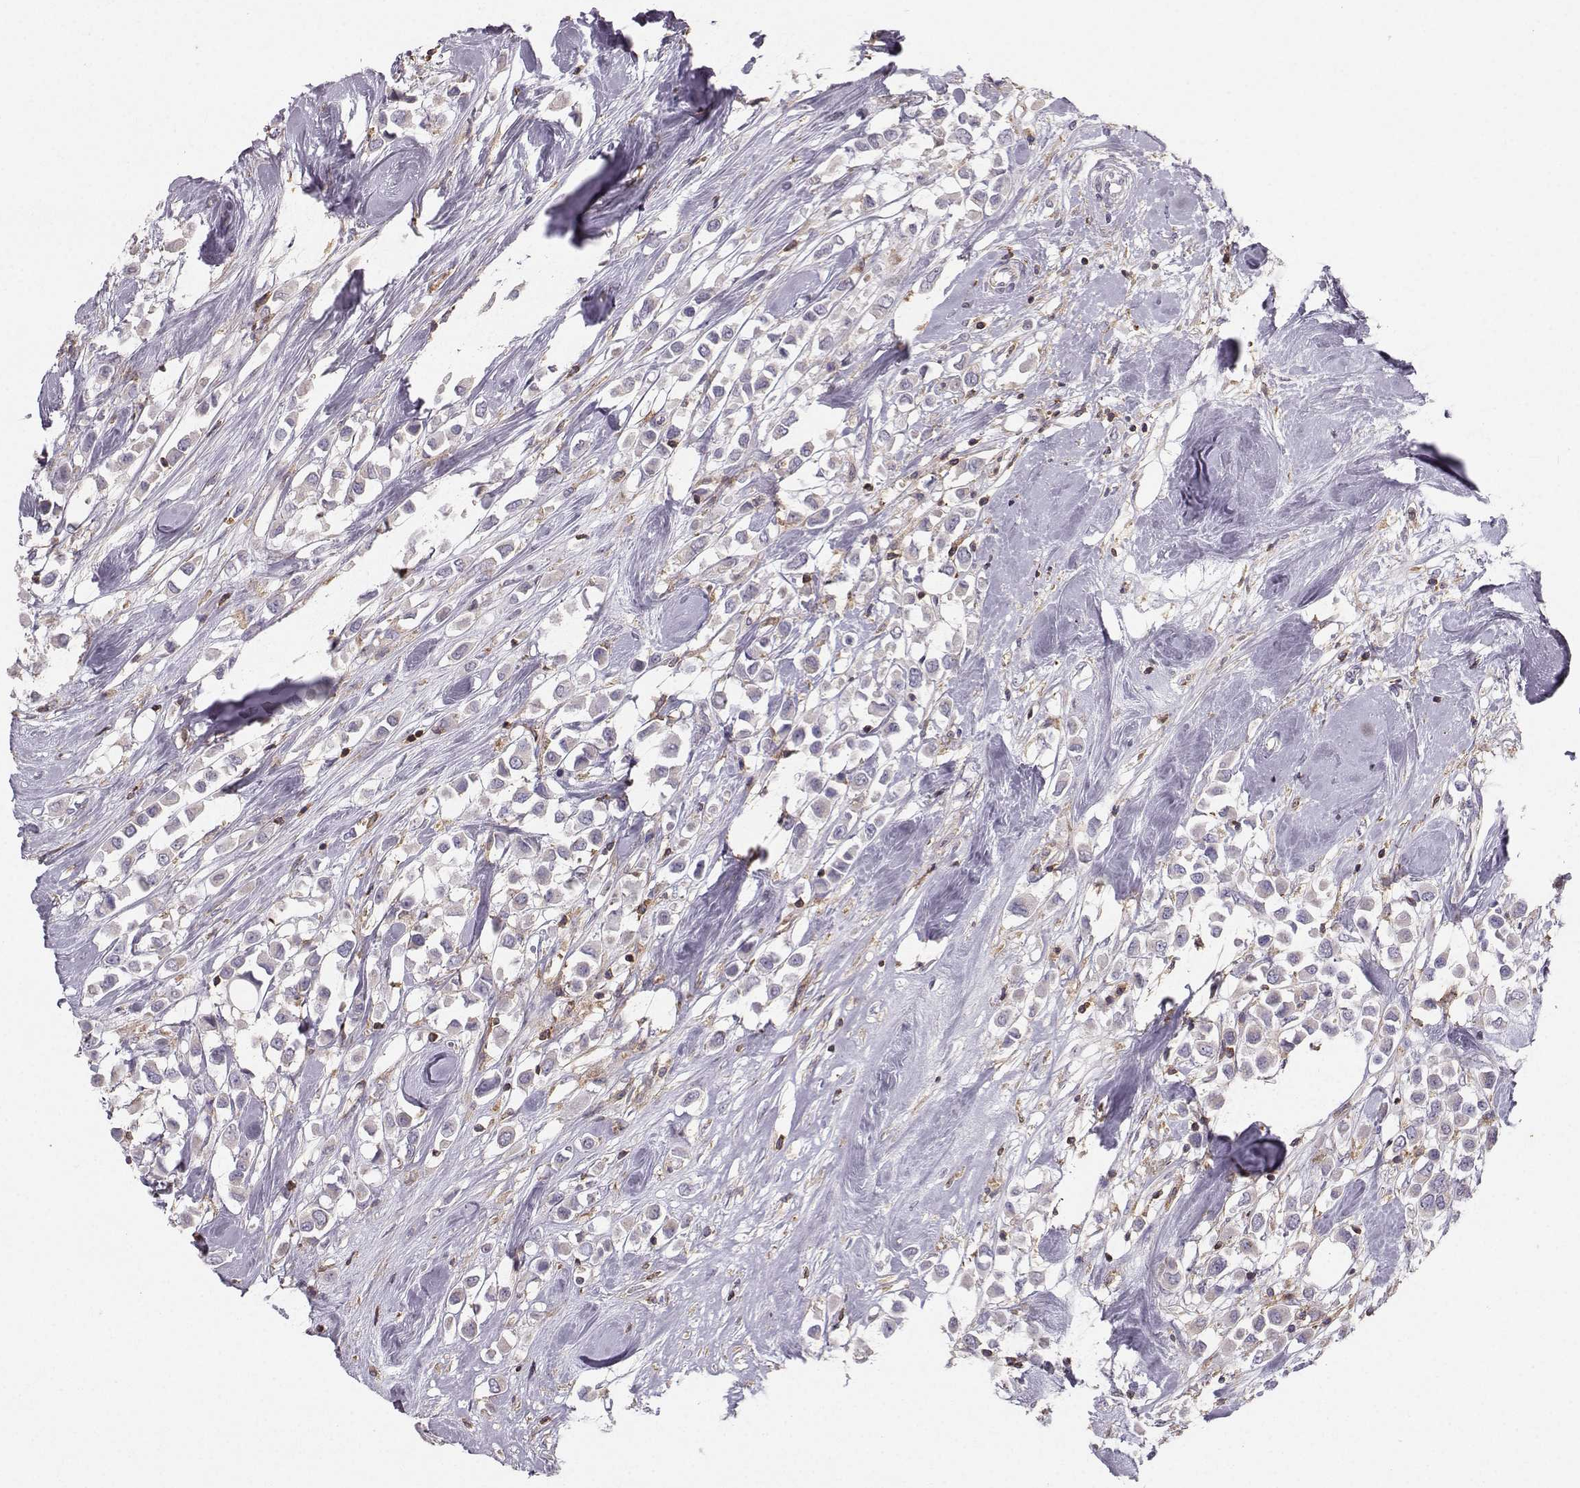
{"staining": {"intensity": "negative", "quantity": "none", "location": "none"}, "tissue": "breast cancer", "cell_type": "Tumor cells", "image_type": "cancer", "snomed": [{"axis": "morphology", "description": "Duct carcinoma"}, {"axis": "topography", "description": "Breast"}], "caption": "A high-resolution histopathology image shows immunohistochemistry (IHC) staining of breast cancer (intraductal carcinoma), which exhibits no significant expression in tumor cells.", "gene": "ZBTB32", "patient": {"sex": "female", "age": 61}}